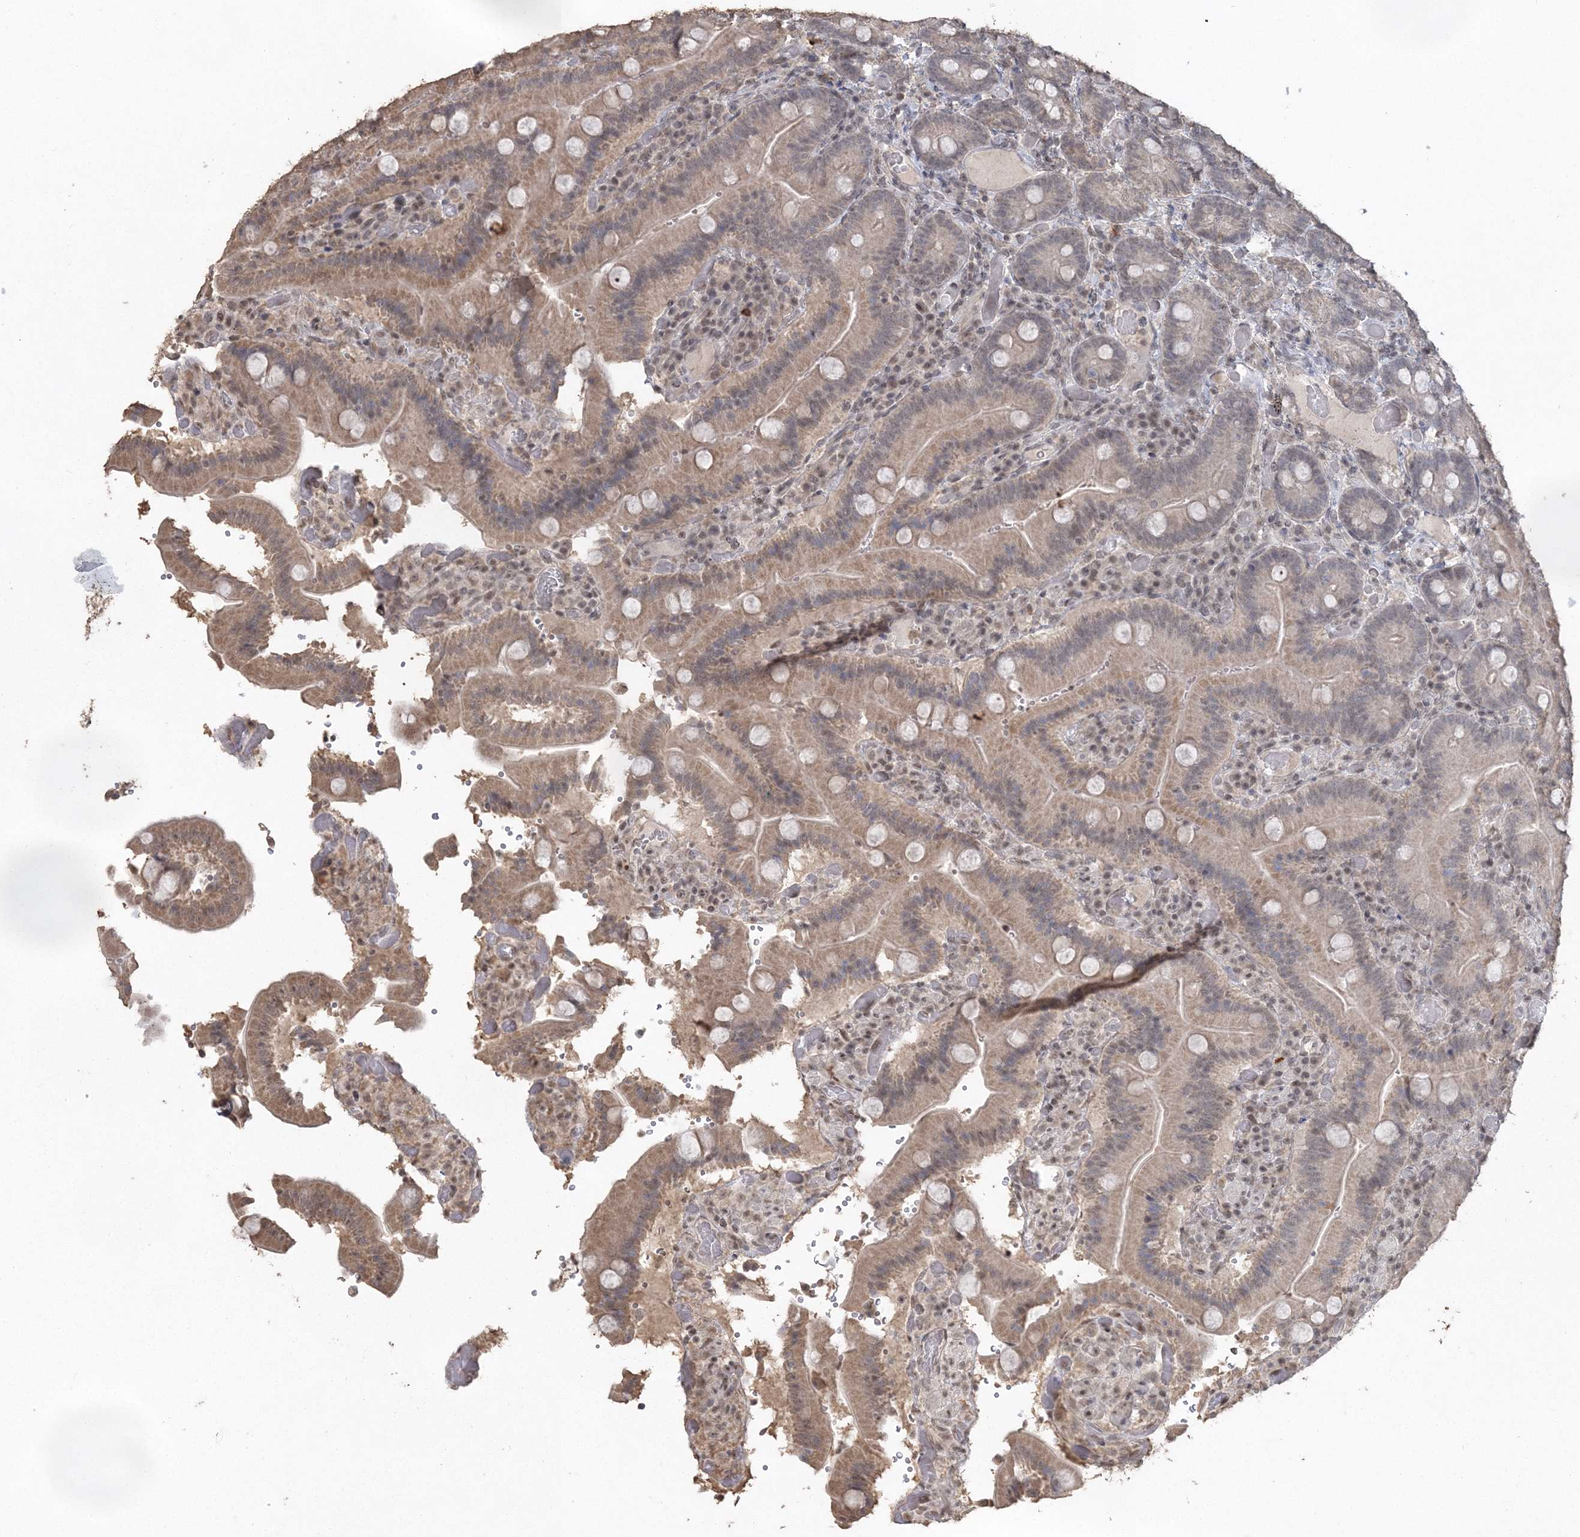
{"staining": {"intensity": "moderate", "quantity": "25%-75%", "location": "cytoplasmic/membranous"}, "tissue": "duodenum", "cell_type": "Glandular cells", "image_type": "normal", "snomed": [{"axis": "morphology", "description": "Normal tissue, NOS"}, {"axis": "topography", "description": "Duodenum"}], "caption": "DAB (3,3'-diaminobenzidine) immunohistochemical staining of unremarkable human duodenum exhibits moderate cytoplasmic/membranous protein positivity in approximately 25%-75% of glandular cells. (DAB (3,3'-diaminobenzidine) = brown stain, brightfield microscopy at high magnification).", "gene": "UIMC1", "patient": {"sex": "female", "age": 62}}